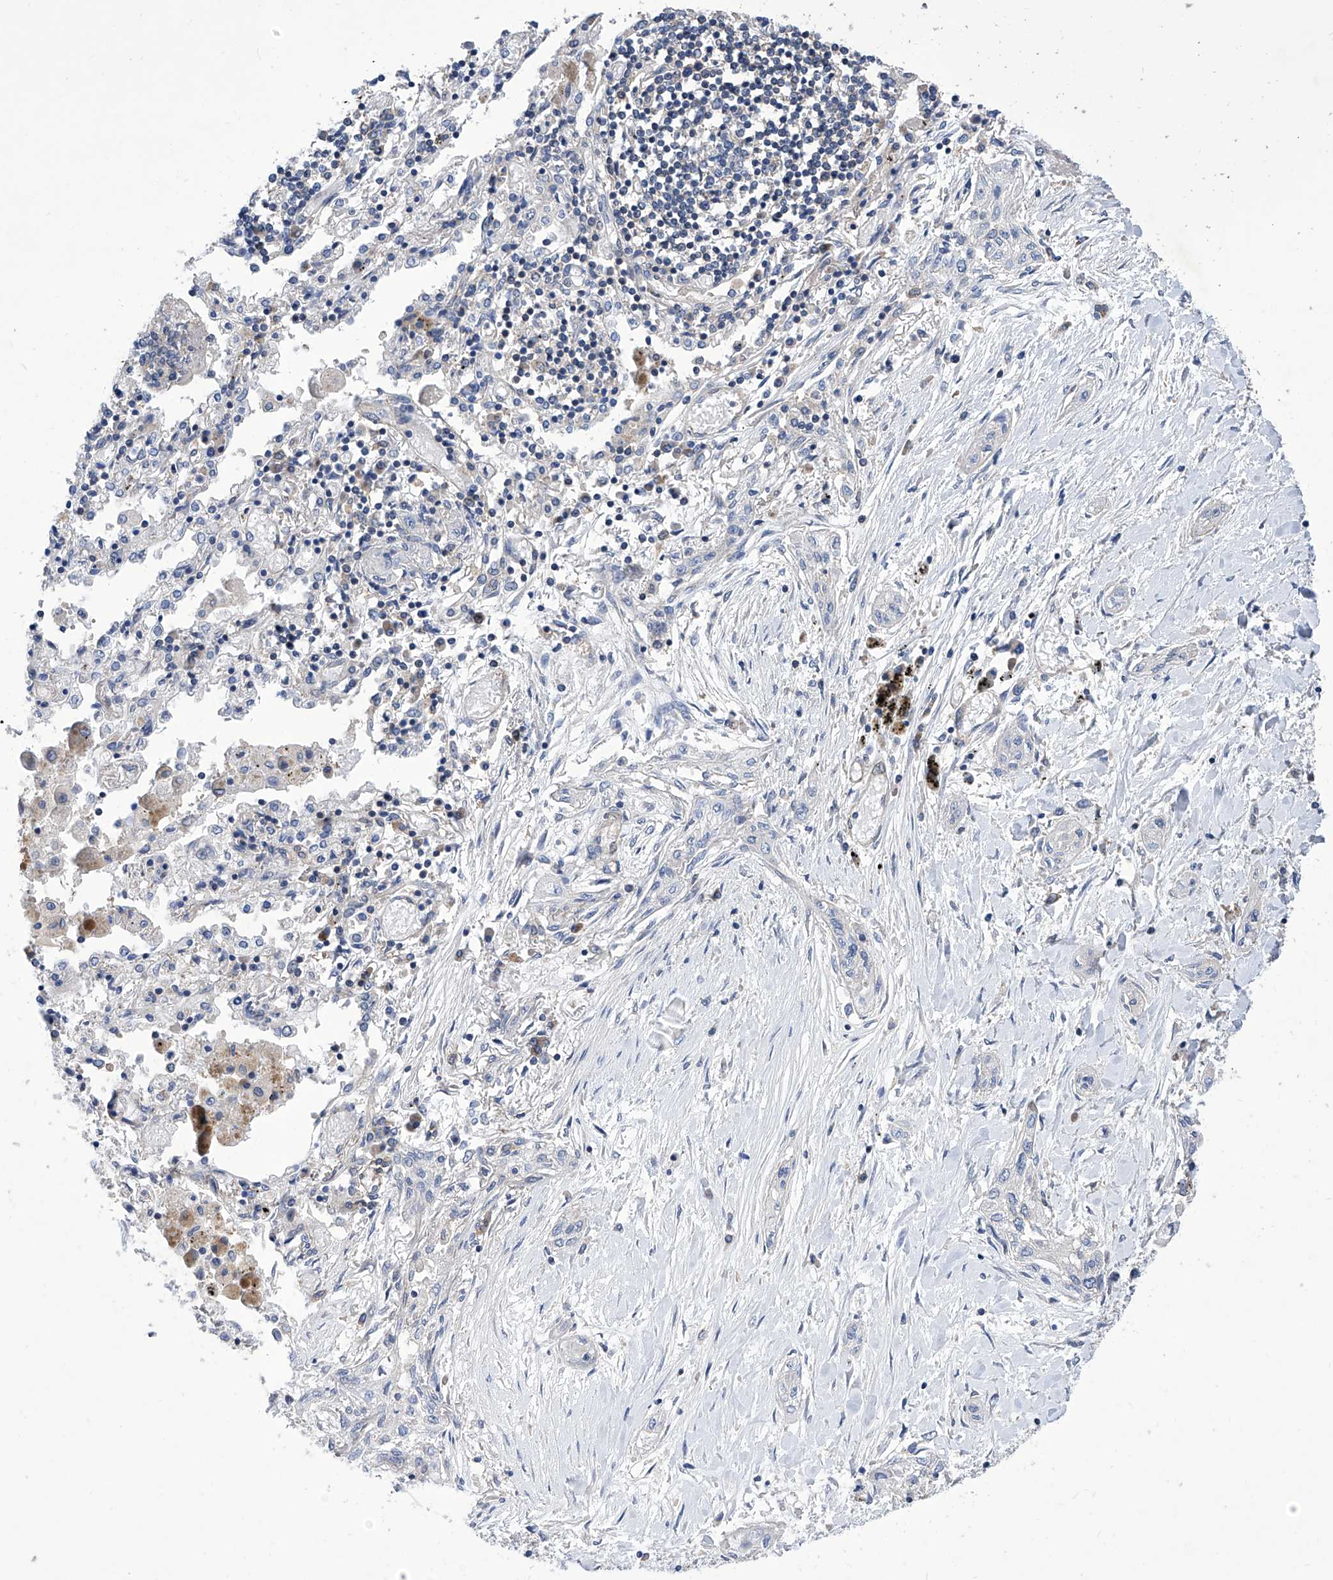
{"staining": {"intensity": "negative", "quantity": "none", "location": "none"}, "tissue": "lung cancer", "cell_type": "Tumor cells", "image_type": "cancer", "snomed": [{"axis": "morphology", "description": "Squamous cell carcinoma, NOS"}, {"axis": "topography", "description": "Lung"}], "caption": "This is an immunohistochemistry (IHC) photomicrograph of human lung squamous cell carcinoma. There is no expression in tumor cells.", "gene": "TJAP1", "patient": {"sex": "female", "age": 47}}